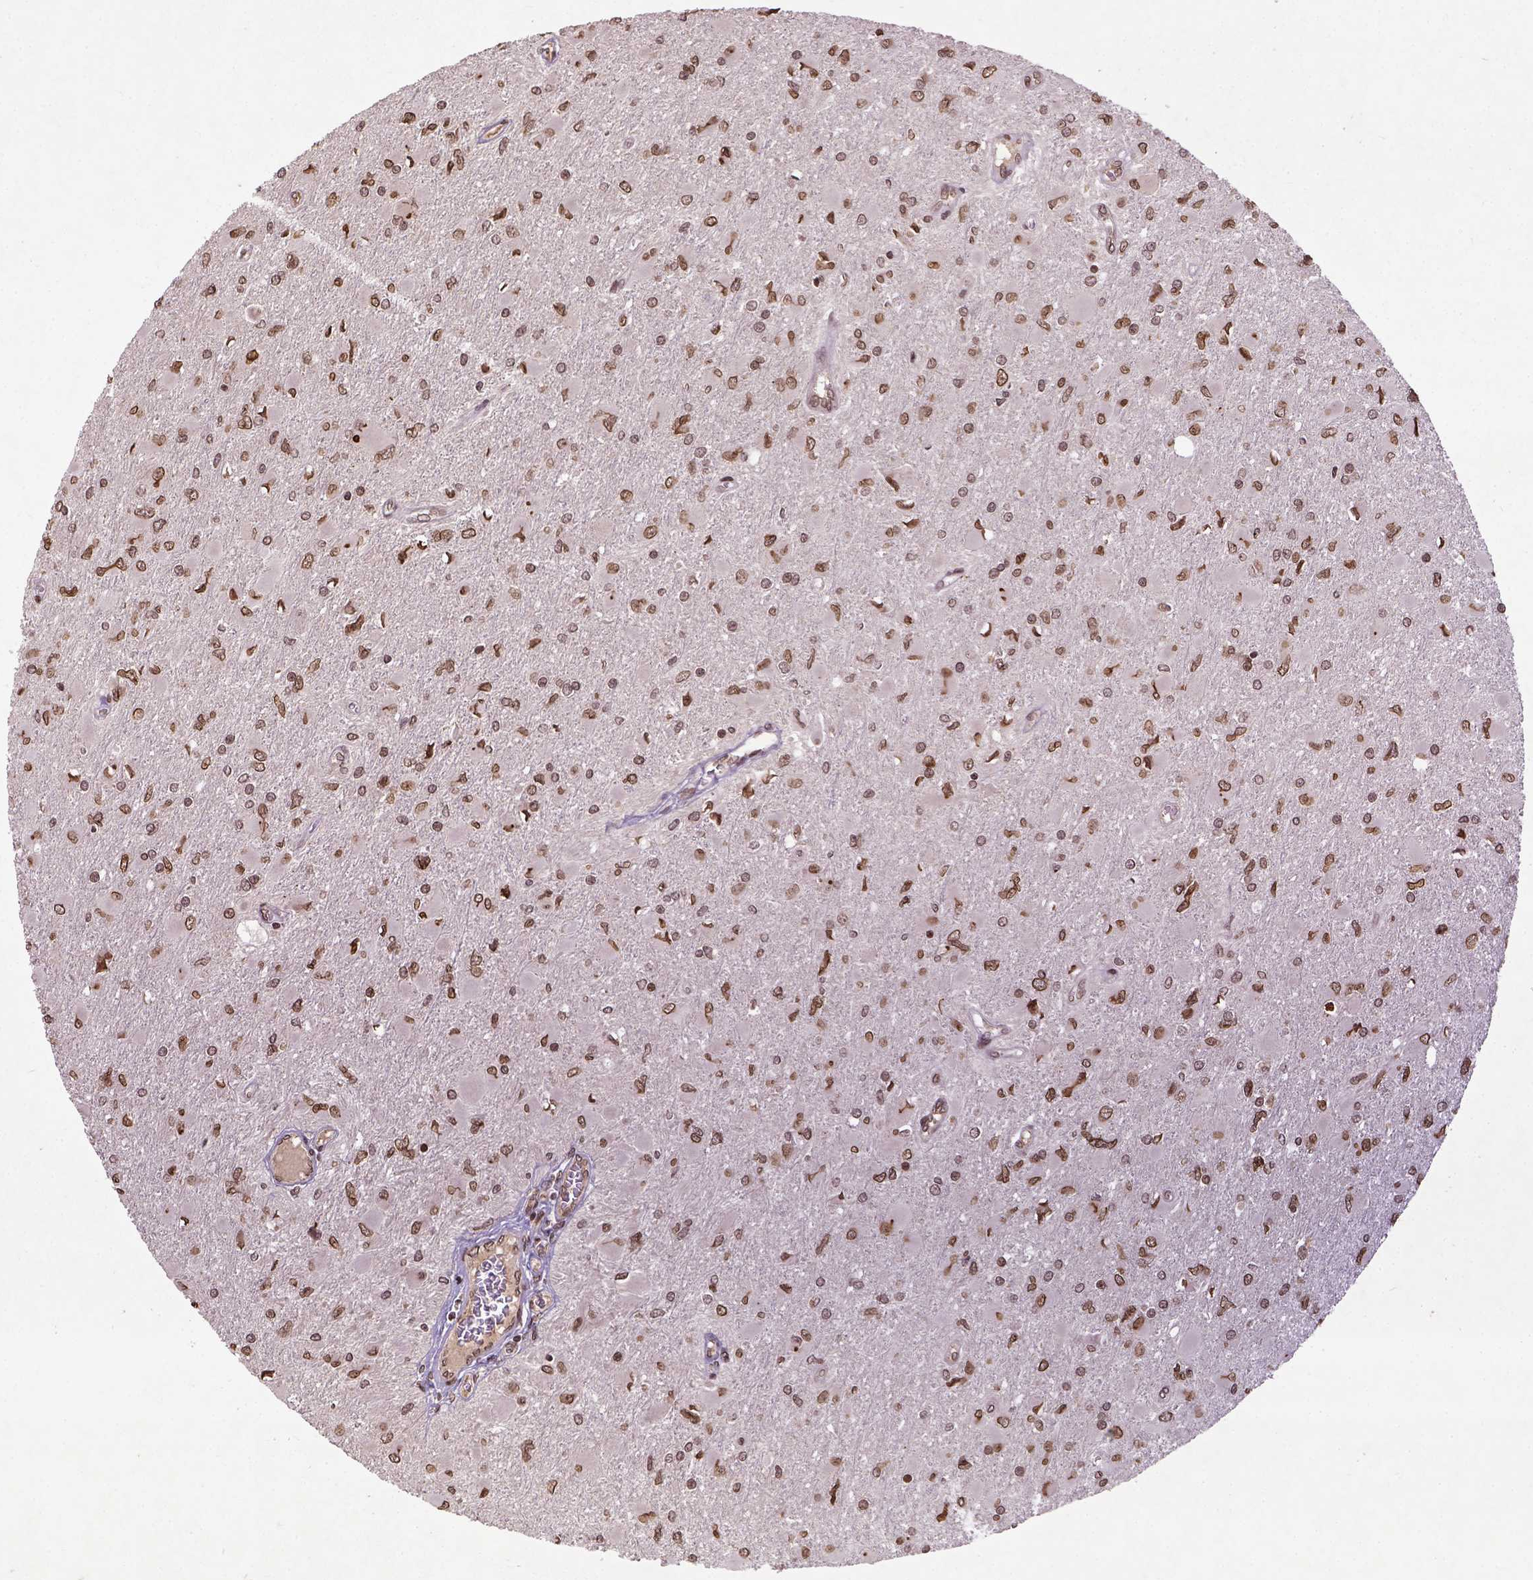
{"staining": {"intensity": "moderate", "quantity": ">75%", "location": "nuclear"}, "tissue": "glioma", "cell_type": "Tumor cells", "image_type": "cancer", "snomed": [{"axis": "morphology", "description": "Glioma, malignant, High grade"}, {"axis": "topography", "description": "Cerebral cortex"}], "caption": "DAB immunohistochemical staining of malignant glioma (high-grade) shows moderate nuclear protein expression in approximately >75% of tumor cells. The protein of interest is stained brown, and the nuclei are stained in blue (DAB (3,3'-diaminobenzidine) IHC with brightfield microscopy, high magnification).", "gene": "BANF1", "patient": {"sex": "female", "age": 36}}